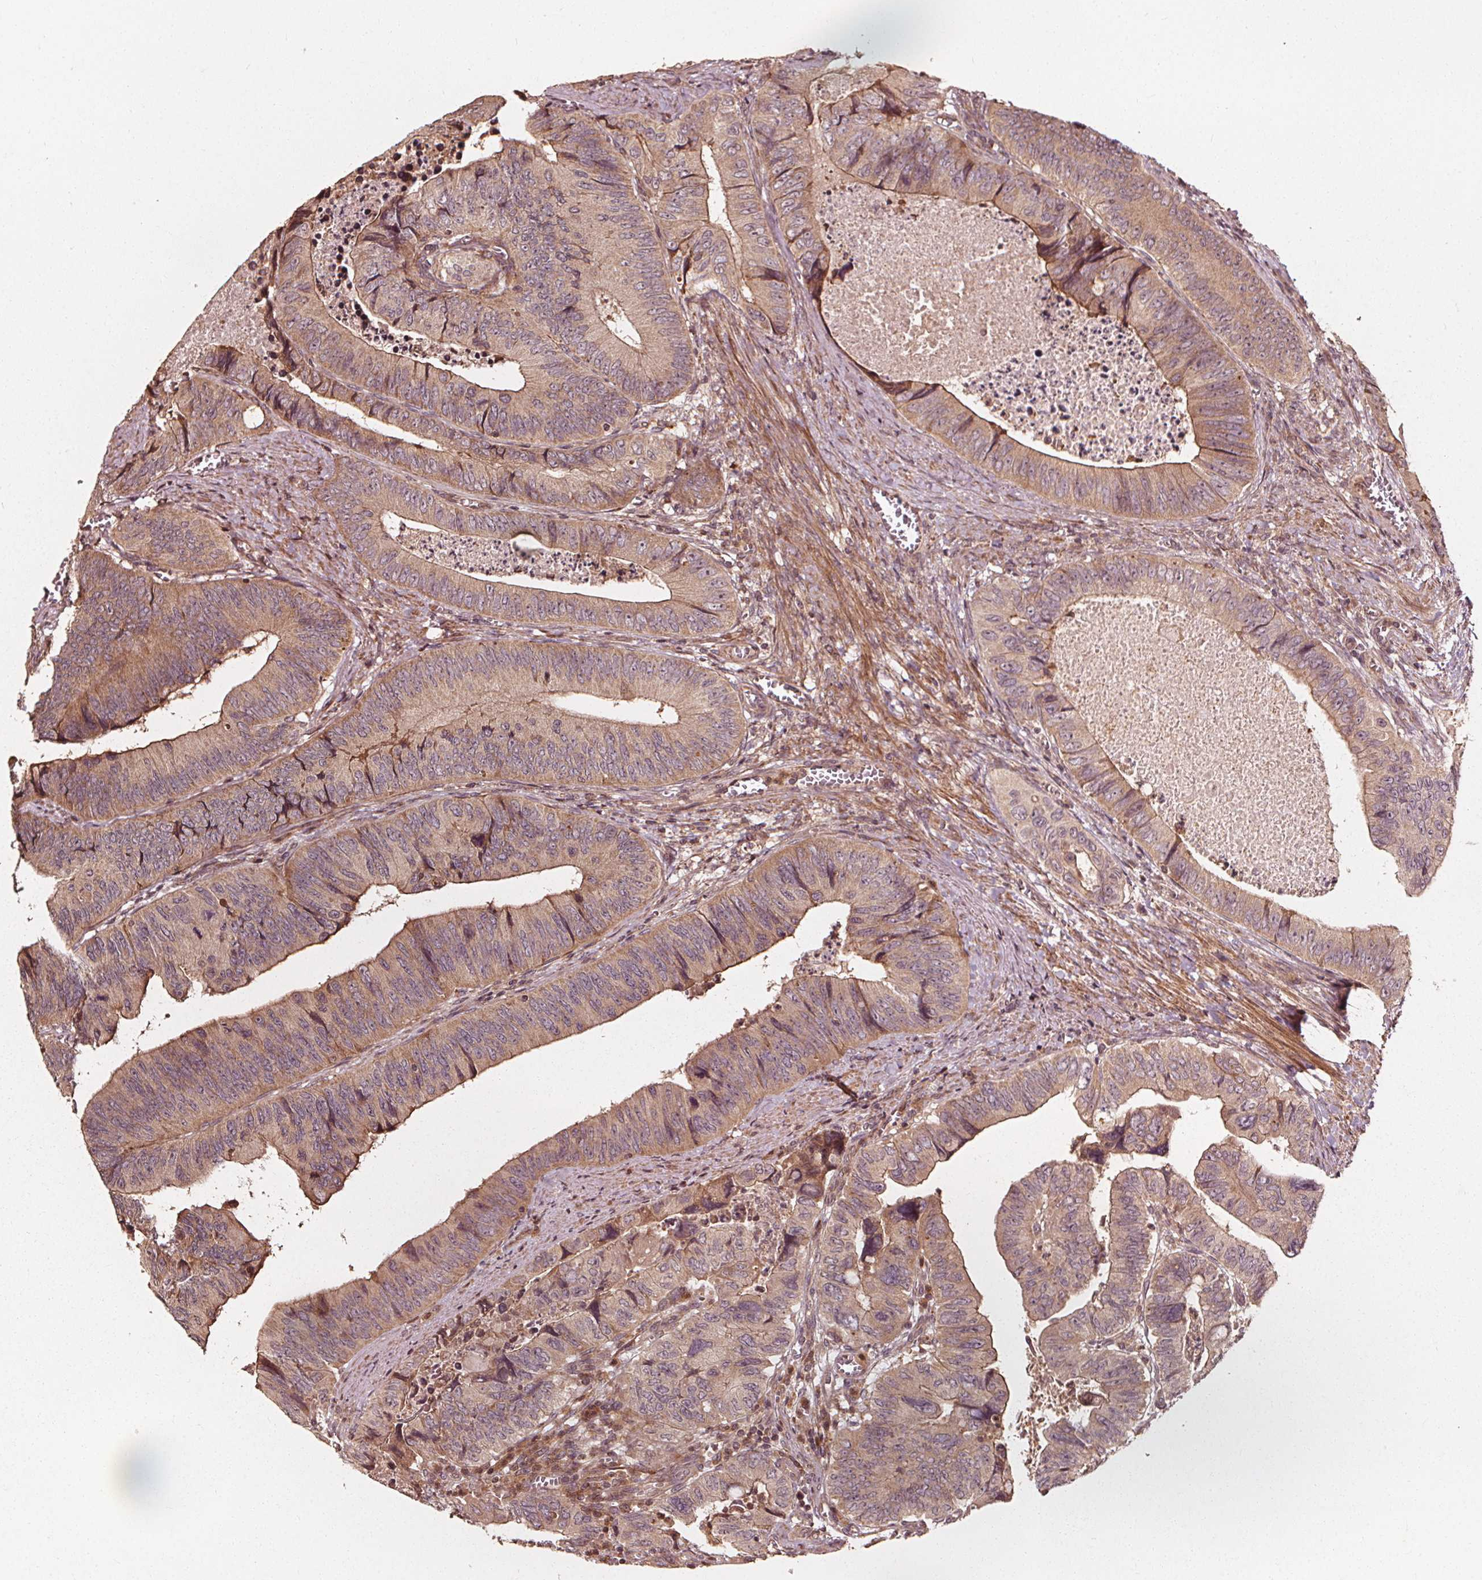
{"staining": {"intensity": "weak", "quantity": "25%-75%", "location": "cytoplasmic/membranous"}, "tissue": "colorectal cancer", "cell_type": "Tumor cells", "image_type": "cancer", "snomed": [{"axis": "morphology", "description": "Adenocarcinoma, NOS"}, {"axis": "topography", "description": "Colon"}], "caption": "This is a photomicrograph of IHC staining of colorectal adenocarcinoma, which shows weak expression in the cytoplasmic/membranous of tumor cells.", "gene": "NPC1", "patient": {"sex": "female", "age": 84}}